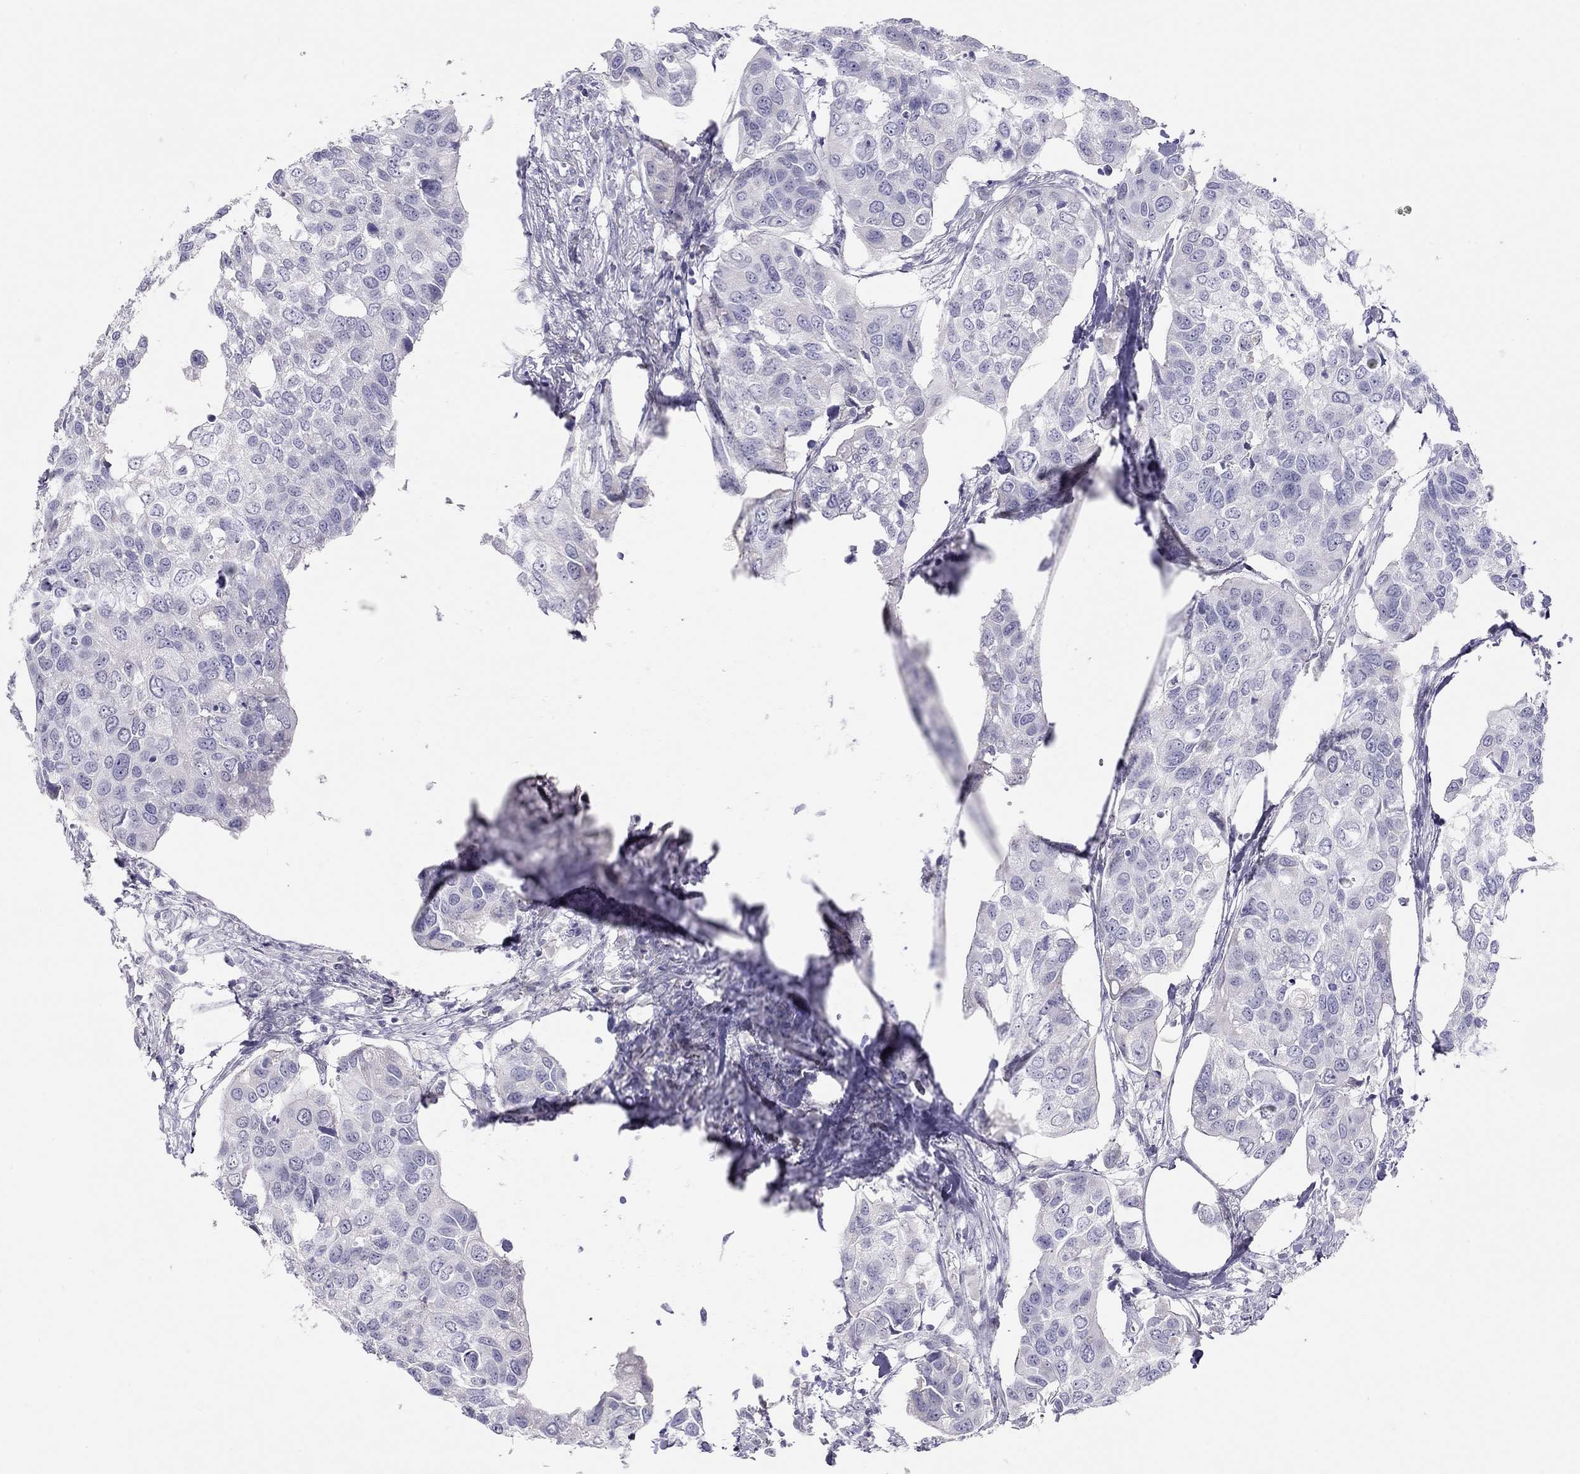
{"staining": {"intensity": "negative", "quantity": "none", "location": "none"}, "tissue": "urothelial cancer", "cell_type": "Tumor cells", "image_type": "cancer", "snomed": [{"axis": "morphology", "description": "Urothelial carcinoma, High grade"}, {"axis": "topography", "description": "Urinary bladder"}], "caption": "This is a image of immunohistochemistry (IHC) staining of urothelial cancer, which shows no expression in tumor cells.", "gene": "KCNV2", "patient": {"sex": "male", "age": 60}}